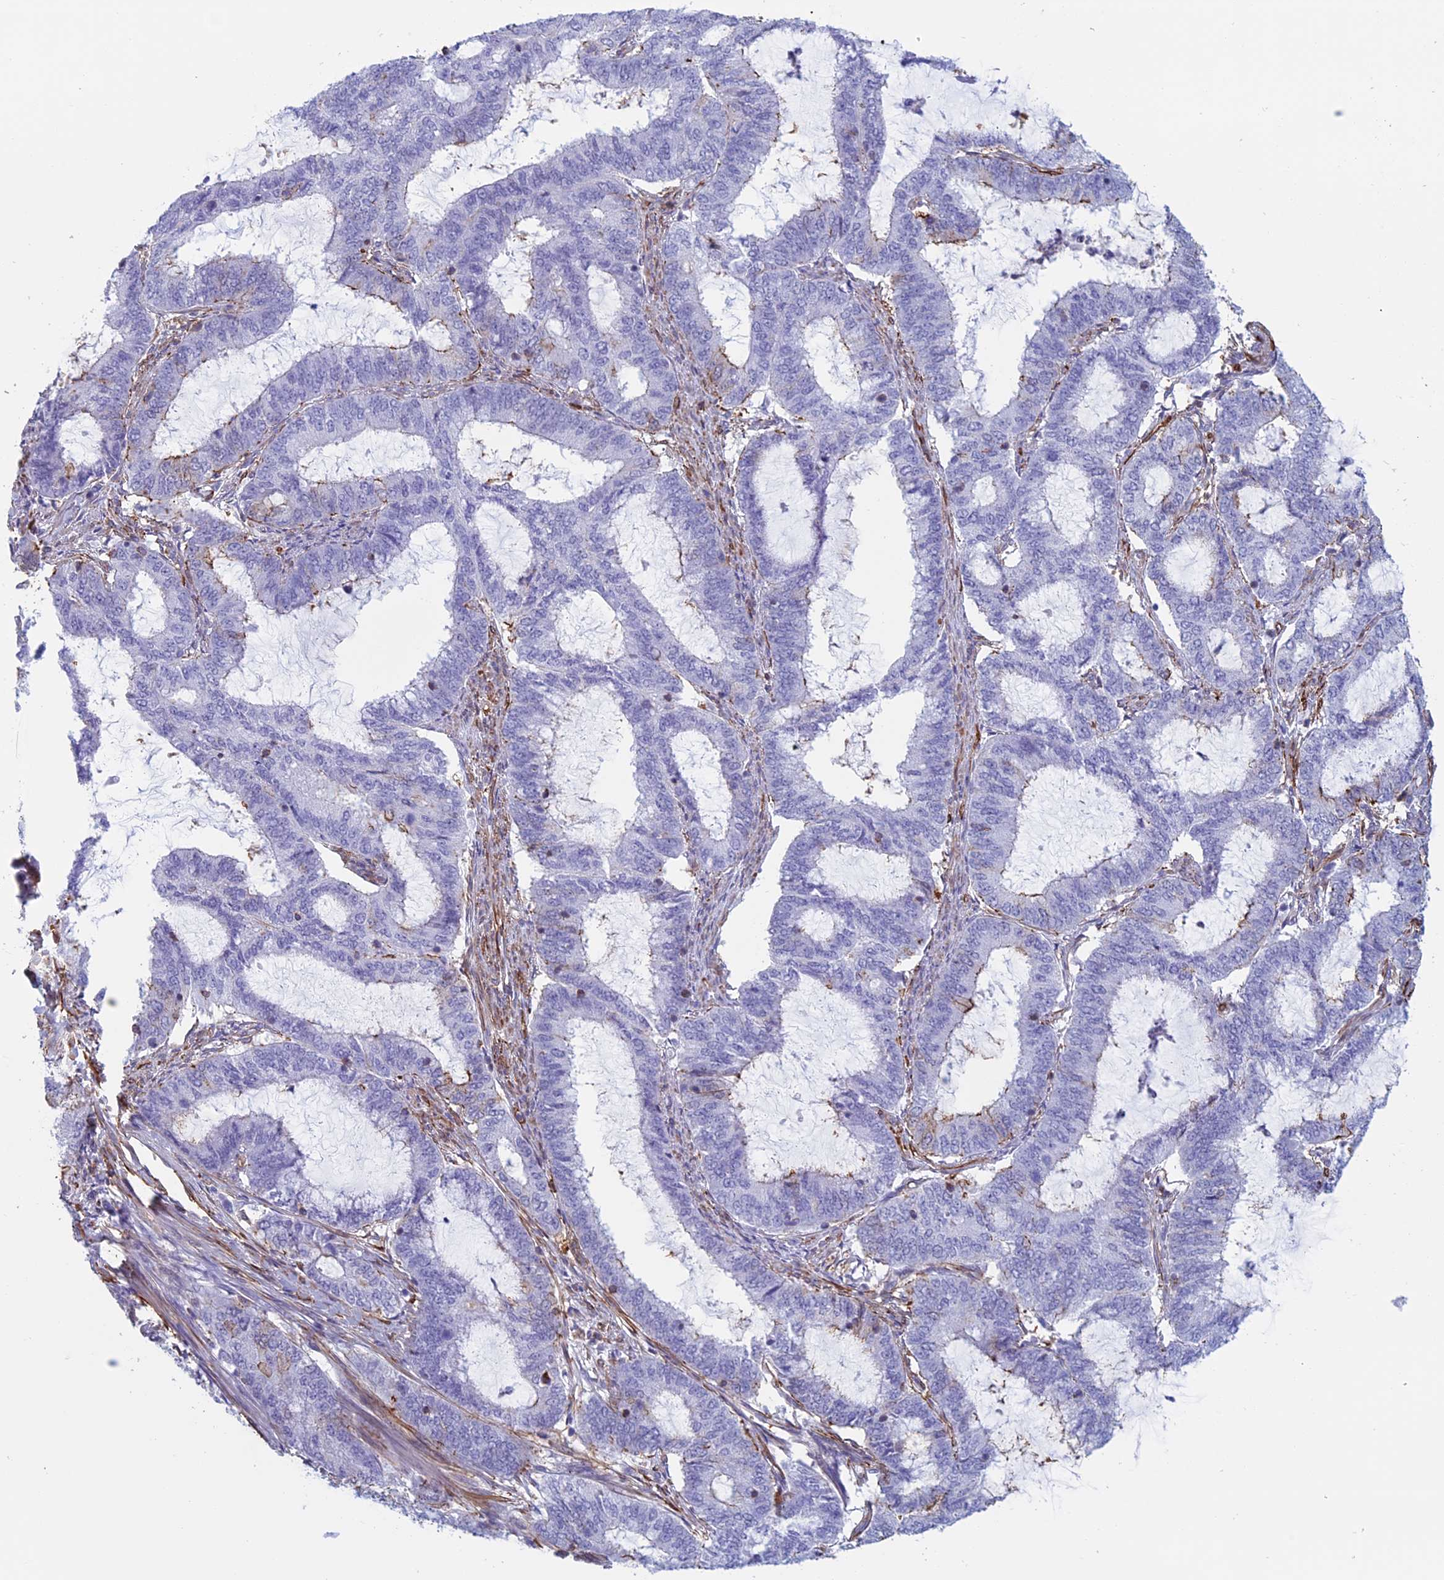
{"staining": {"intensity": "moderate", "quantity": "<25%", "location": "cytoplasmic/membranous"}, "tissue": "endometrial cancer", "cell_type": "Tumor cells", "image_type": "cancer", "snomed": [{"axis": "morphology", "description": "Adenocarcinoma, NOS"}, {"axis": "topography", "description": "Endometrium"}], "caption": "High-power microscopy captured an immunohistochemistry histopathology image of adenocarcinoma (endometrial), revealing moderate cytoplasmic/membranous positivity in about <25% of tumor cells.", "gene": "ANGPTL2", "patient": {"sex": "female", "age": 51}}